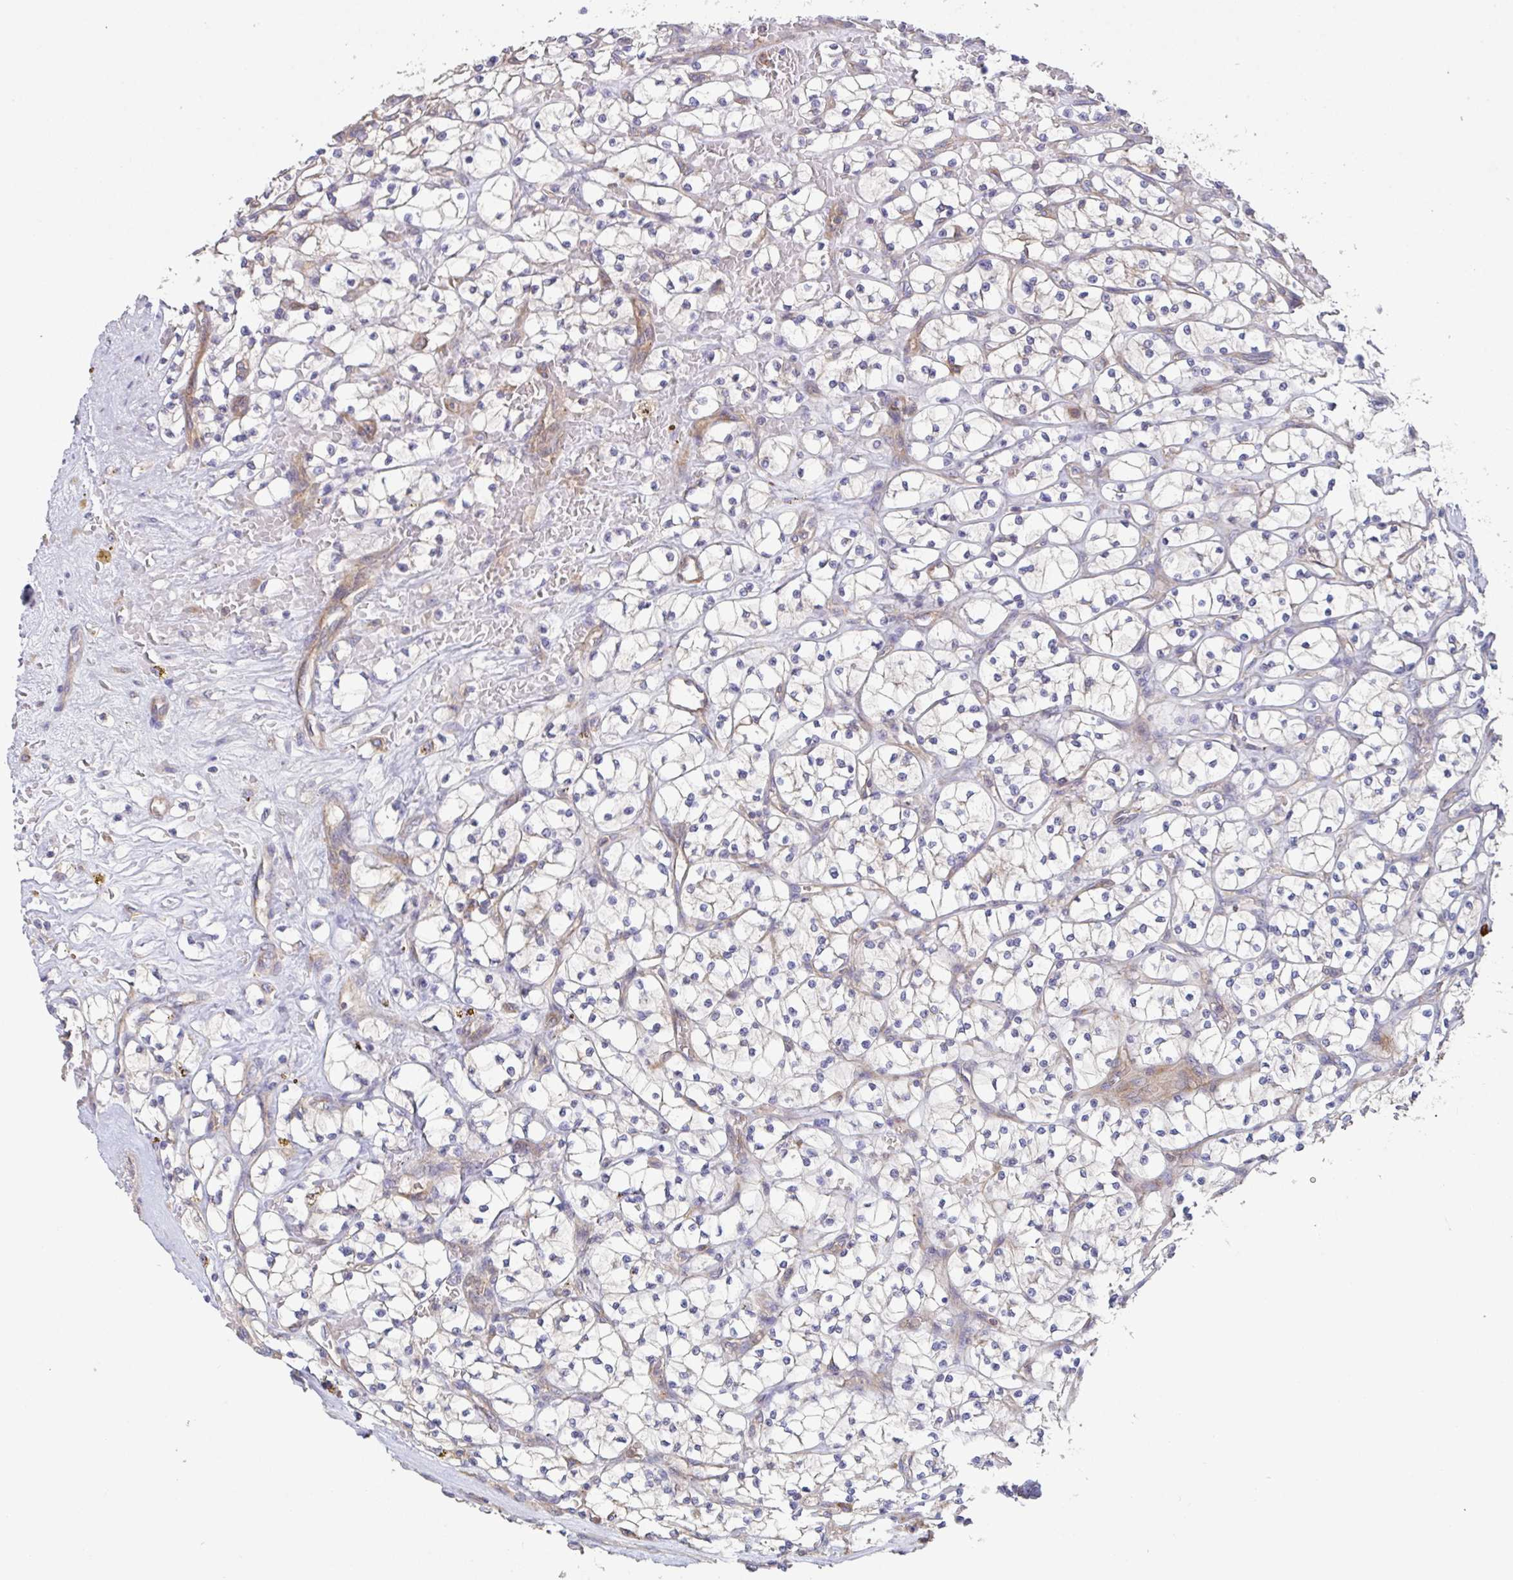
{"staining": {"intensity": "negative", "quantity": "none", "location": "none"}, "tissue": "renal cancer", "cell_type": "Tumor cells", "image_type": "cancer", "snomed": [{"axis": "morphology", "description": "Adenocarcinoma, NOS"}, {"axis": "topography", "description": "Kidney"}], "caption": "The histopathology image displays no significant expression in tumor cells of adenocarcinoma (renal).", "gene": "YARS2", "patient": {"sex": "female", "age": 64}}